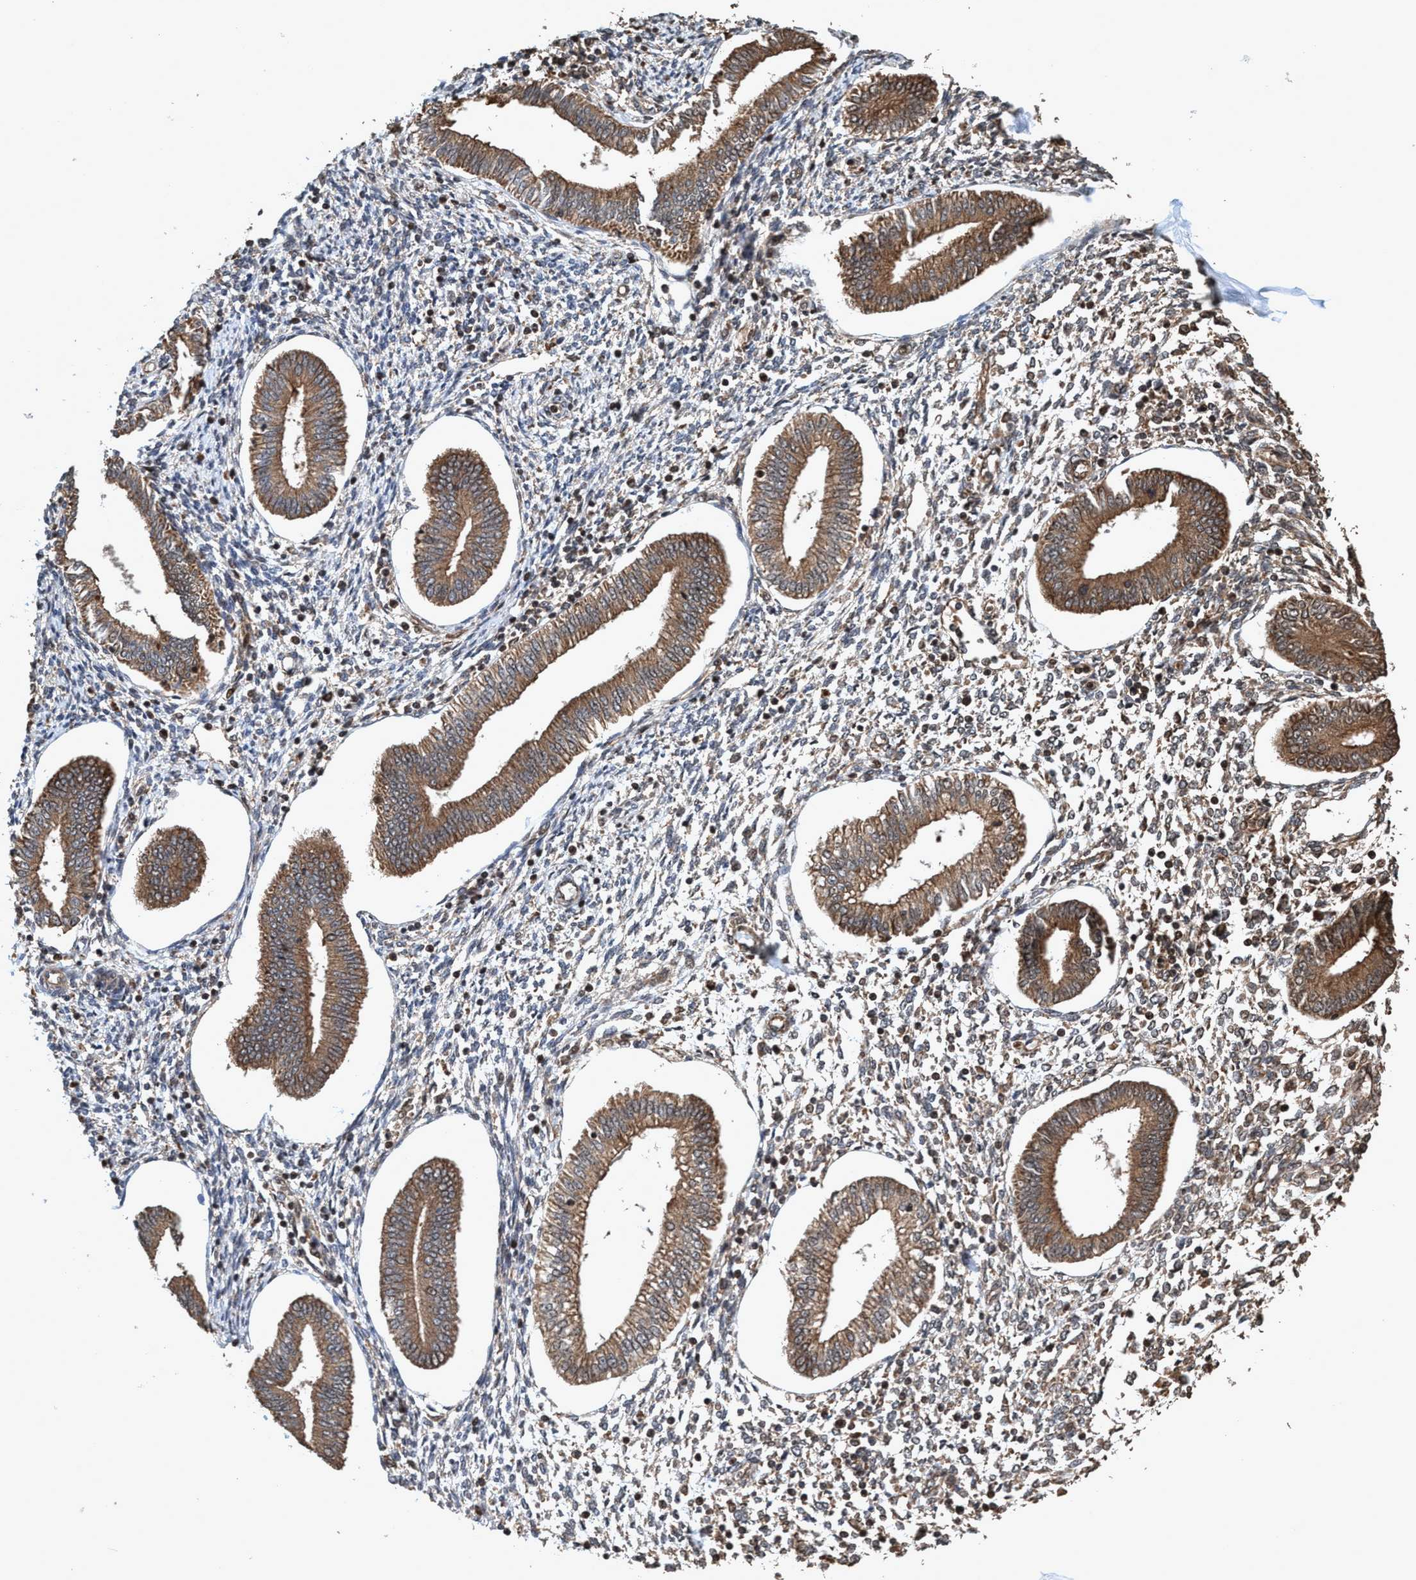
{"staining": {"intensity": "moderate", "quantity": ">75%", "location": "cytoplasmic/membranous"}, "tissue": "endometrium", "cell_type": "Cells in endometrial stroma", "image_type": "normal", "snomed": [{"axis": "morphology", "description": "Normal tissue, NOS"}, {"axis": "topography", "description": "Endometrium"}], "caption": "Benign endometrium demonstrates moderate cytoplasmic/membranous staining in about >75% of cells in endometrial stroma.", "gene": "TRPC7", "patient": {"sex": "female", "age": 50}}